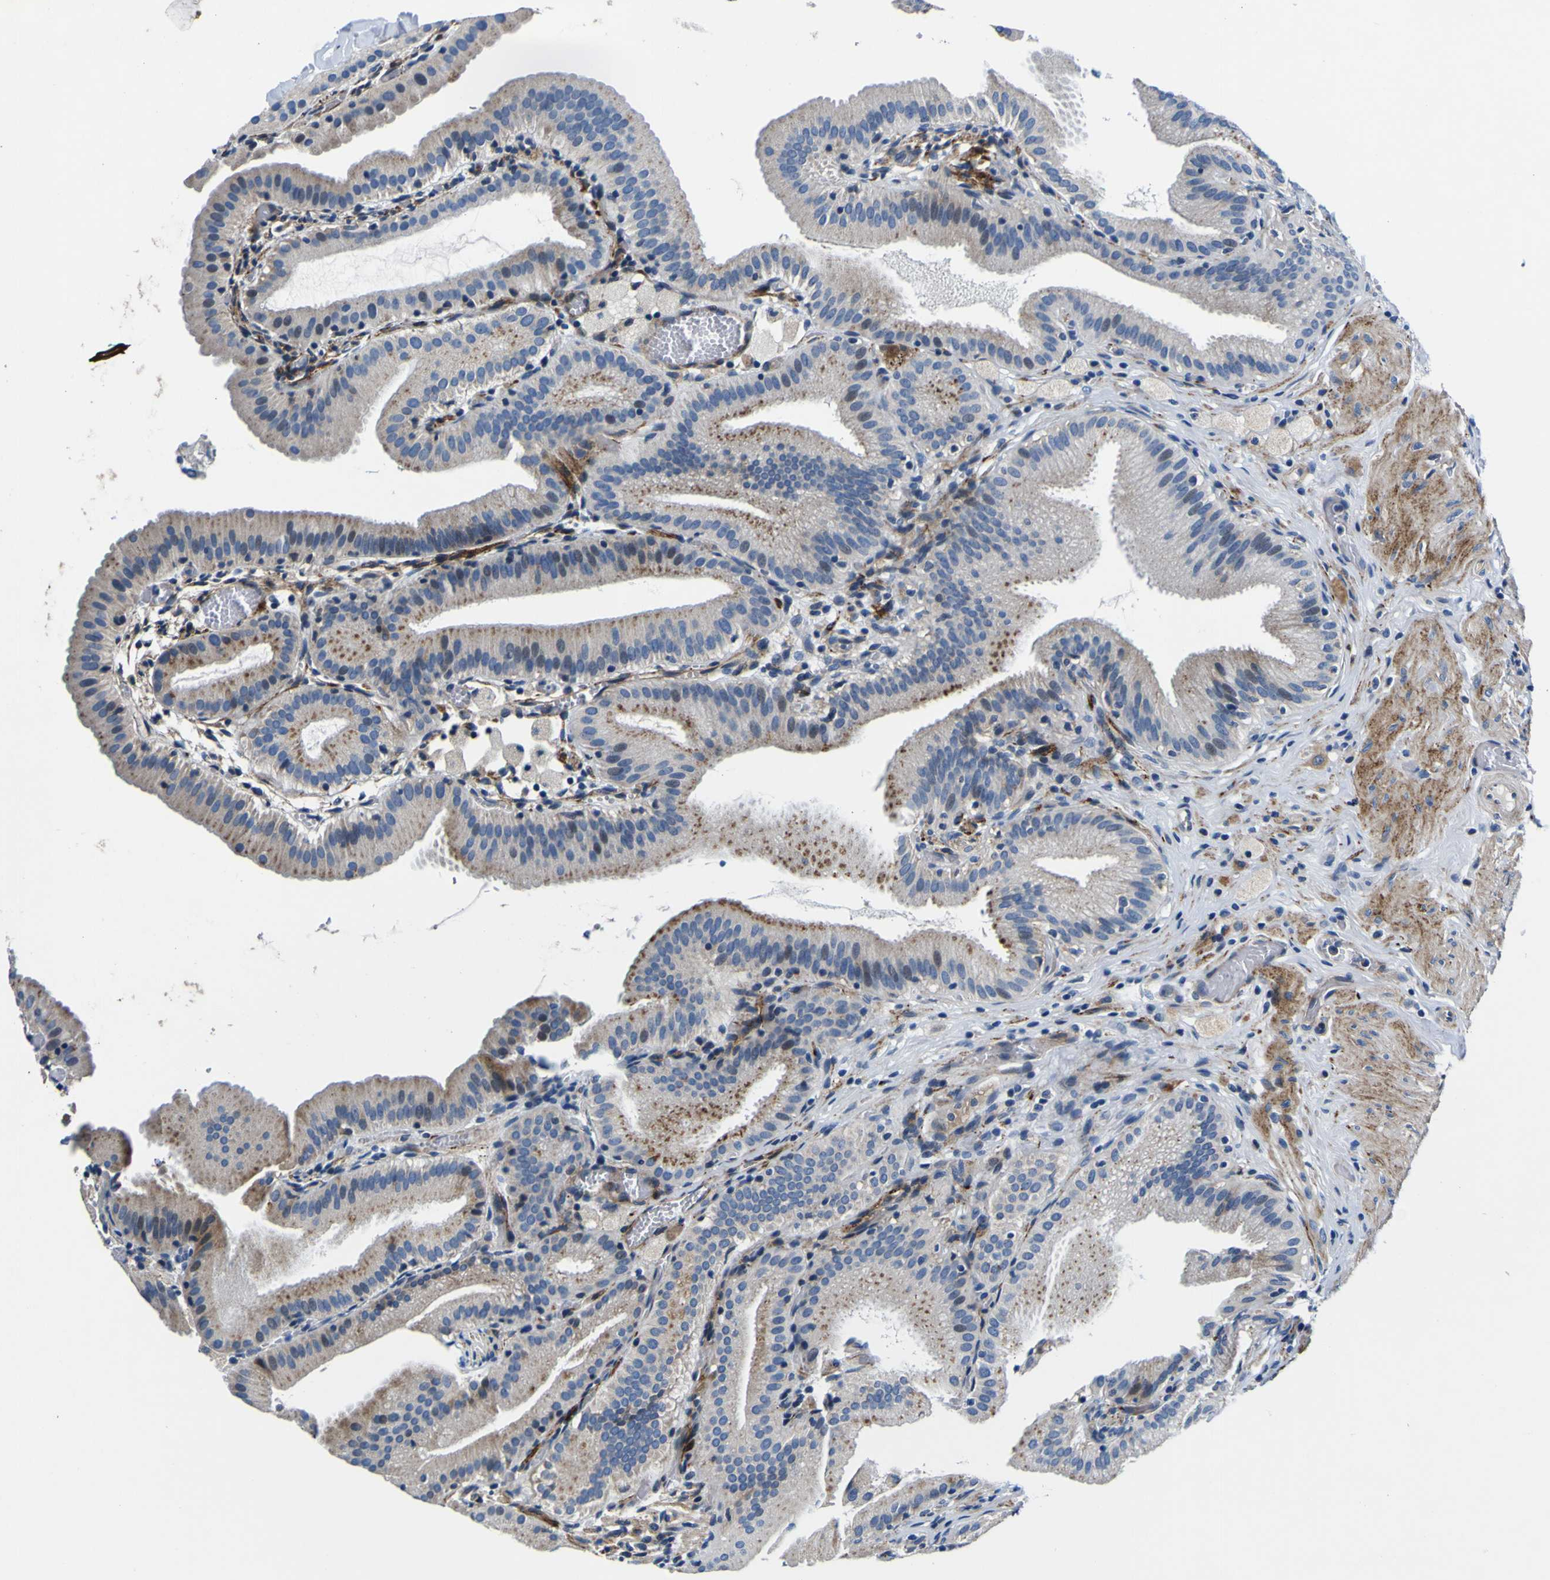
{"staining": {"intensity": "weak", "quantity": ">75%", "location": "cytoplasmic/membranous"}, "tissue": "gallbladder", "cell_type": "Glandular cells", "image_type": "normal", "snomed": [{"axis": "morphology", "description": "Normal tissue, NOS"}, {"axis": "topography", "description": "Gallbladder"}], "caption": "Immunohistochemical staining of unremarkable gallbladder demonstrates low levels of weak cytoplasmic/membranous staining in about >75% of glandular cells.", "gene": "AGAP3", "patient": {"sex": "male", "age": 54}}